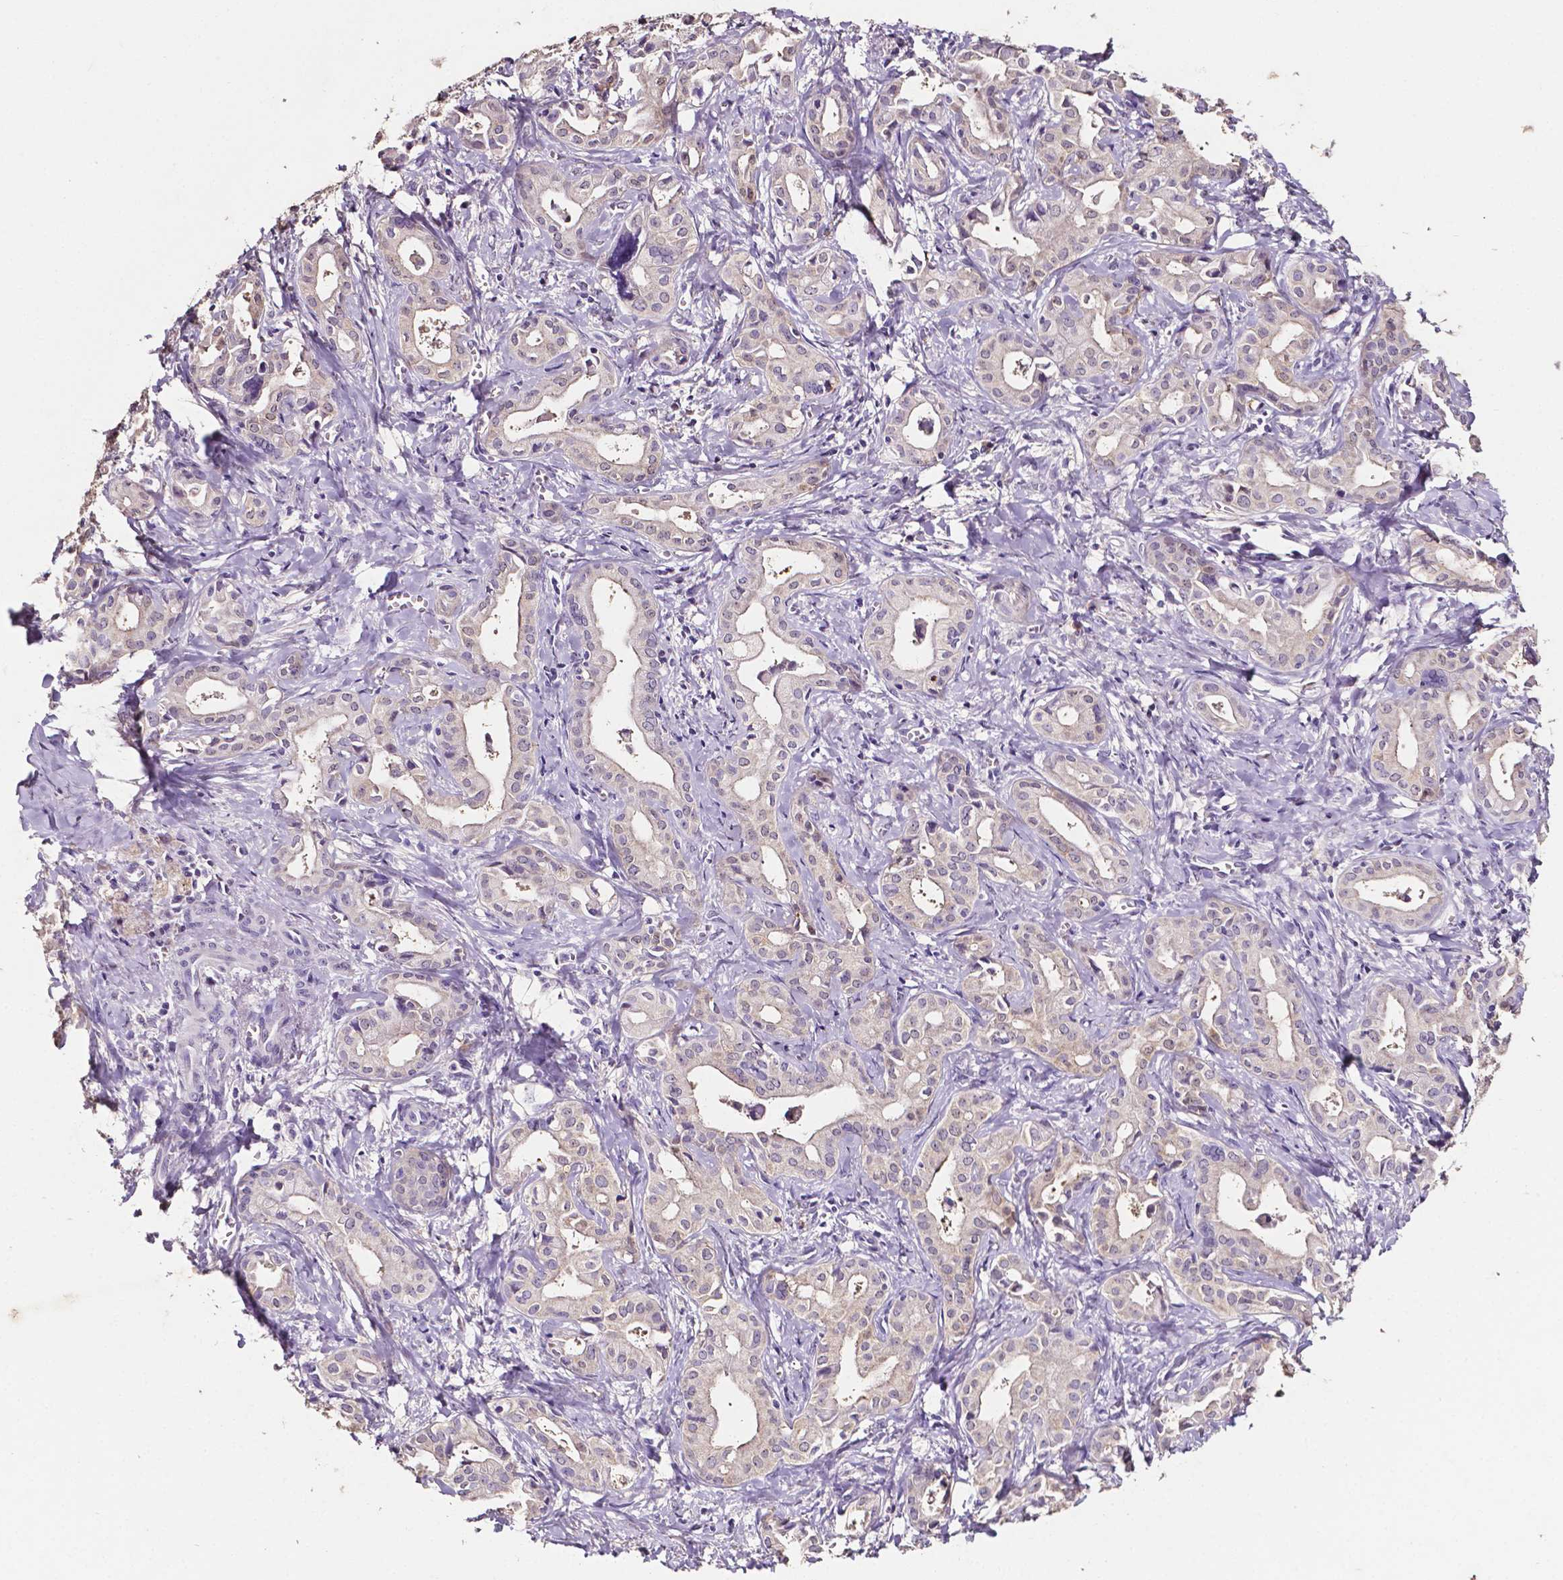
{"staining": {"intensity": "negative", "quantity": "none", "location": "none"}, "tissue": "liver cancer", "cell_type": "Tumor cells", "image_type": "cancer", "snomed": [{"axis": "morphology", "description": "Cholangiocarcinoma"}, {"axis": "topography", "description": "Liver"}], "caption": "This is an immunohistochemistry (IHC) micrograph of liver cancer (cholangiocarcinoma). There is no staining in tumor cells.", "gene": "PSAT1", "patient": {"sex": "female", "age": 65}}